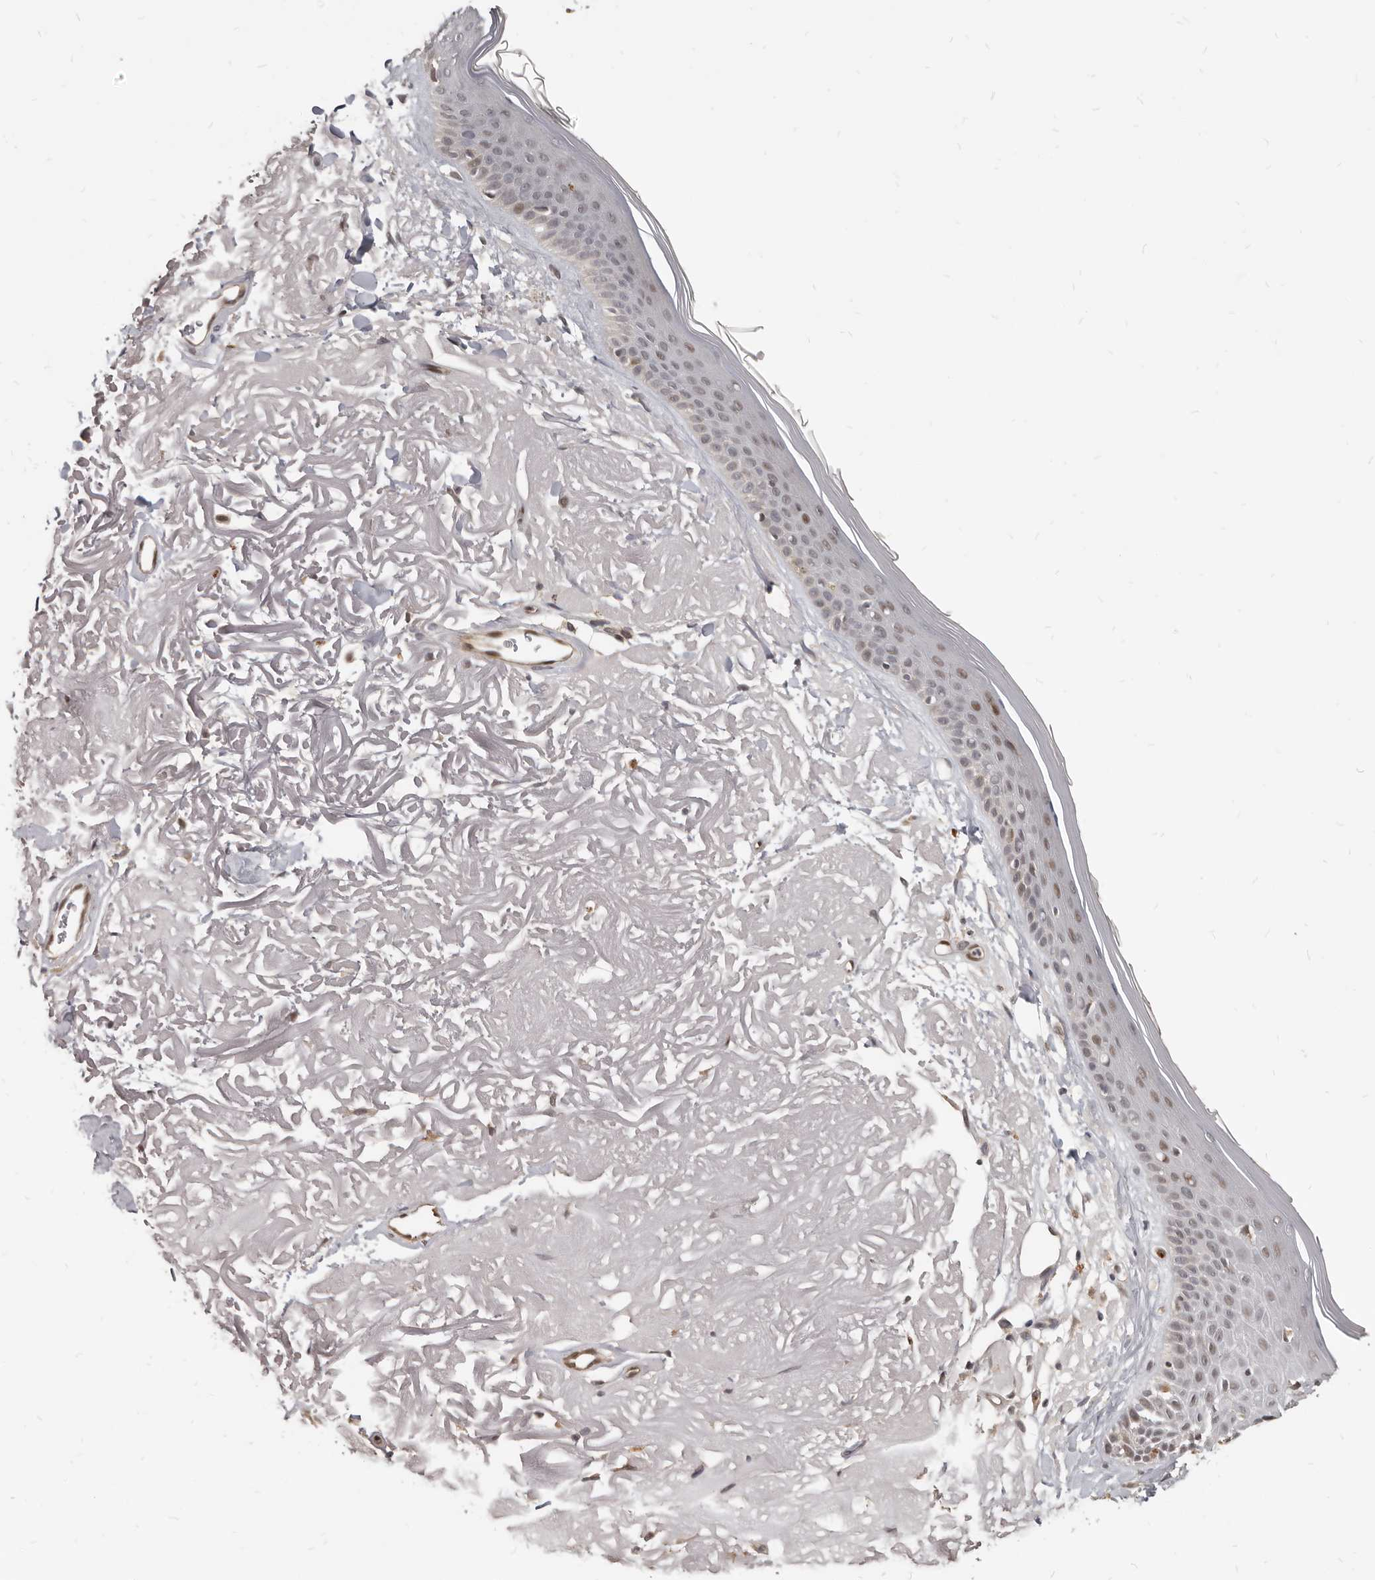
{"staining": {"intensity": "negative", "quantity": "none", "location": "none"}, "tissue": "skin", "cell_type": "Fibroblasts", "image_type": "normal", "snomed": [{"axis": "morphology", "description": "Normal tissue, NOS"}, {"axis": "topography", "description": "Skin"}, {"axis": "topography", "description": "Skeletal muscle"}], "caption": "Skin was stained to show a protein in brown. There is no significant positivity in fibroblasts. Brightfield microscopy of IHC stained with DAB (3,3'-diaminobenzidine) (brown) and hematoxylin (blue), captured at high magnification.", "gene": "ATF5", "patient": {"sex": "male", "age": 83}}